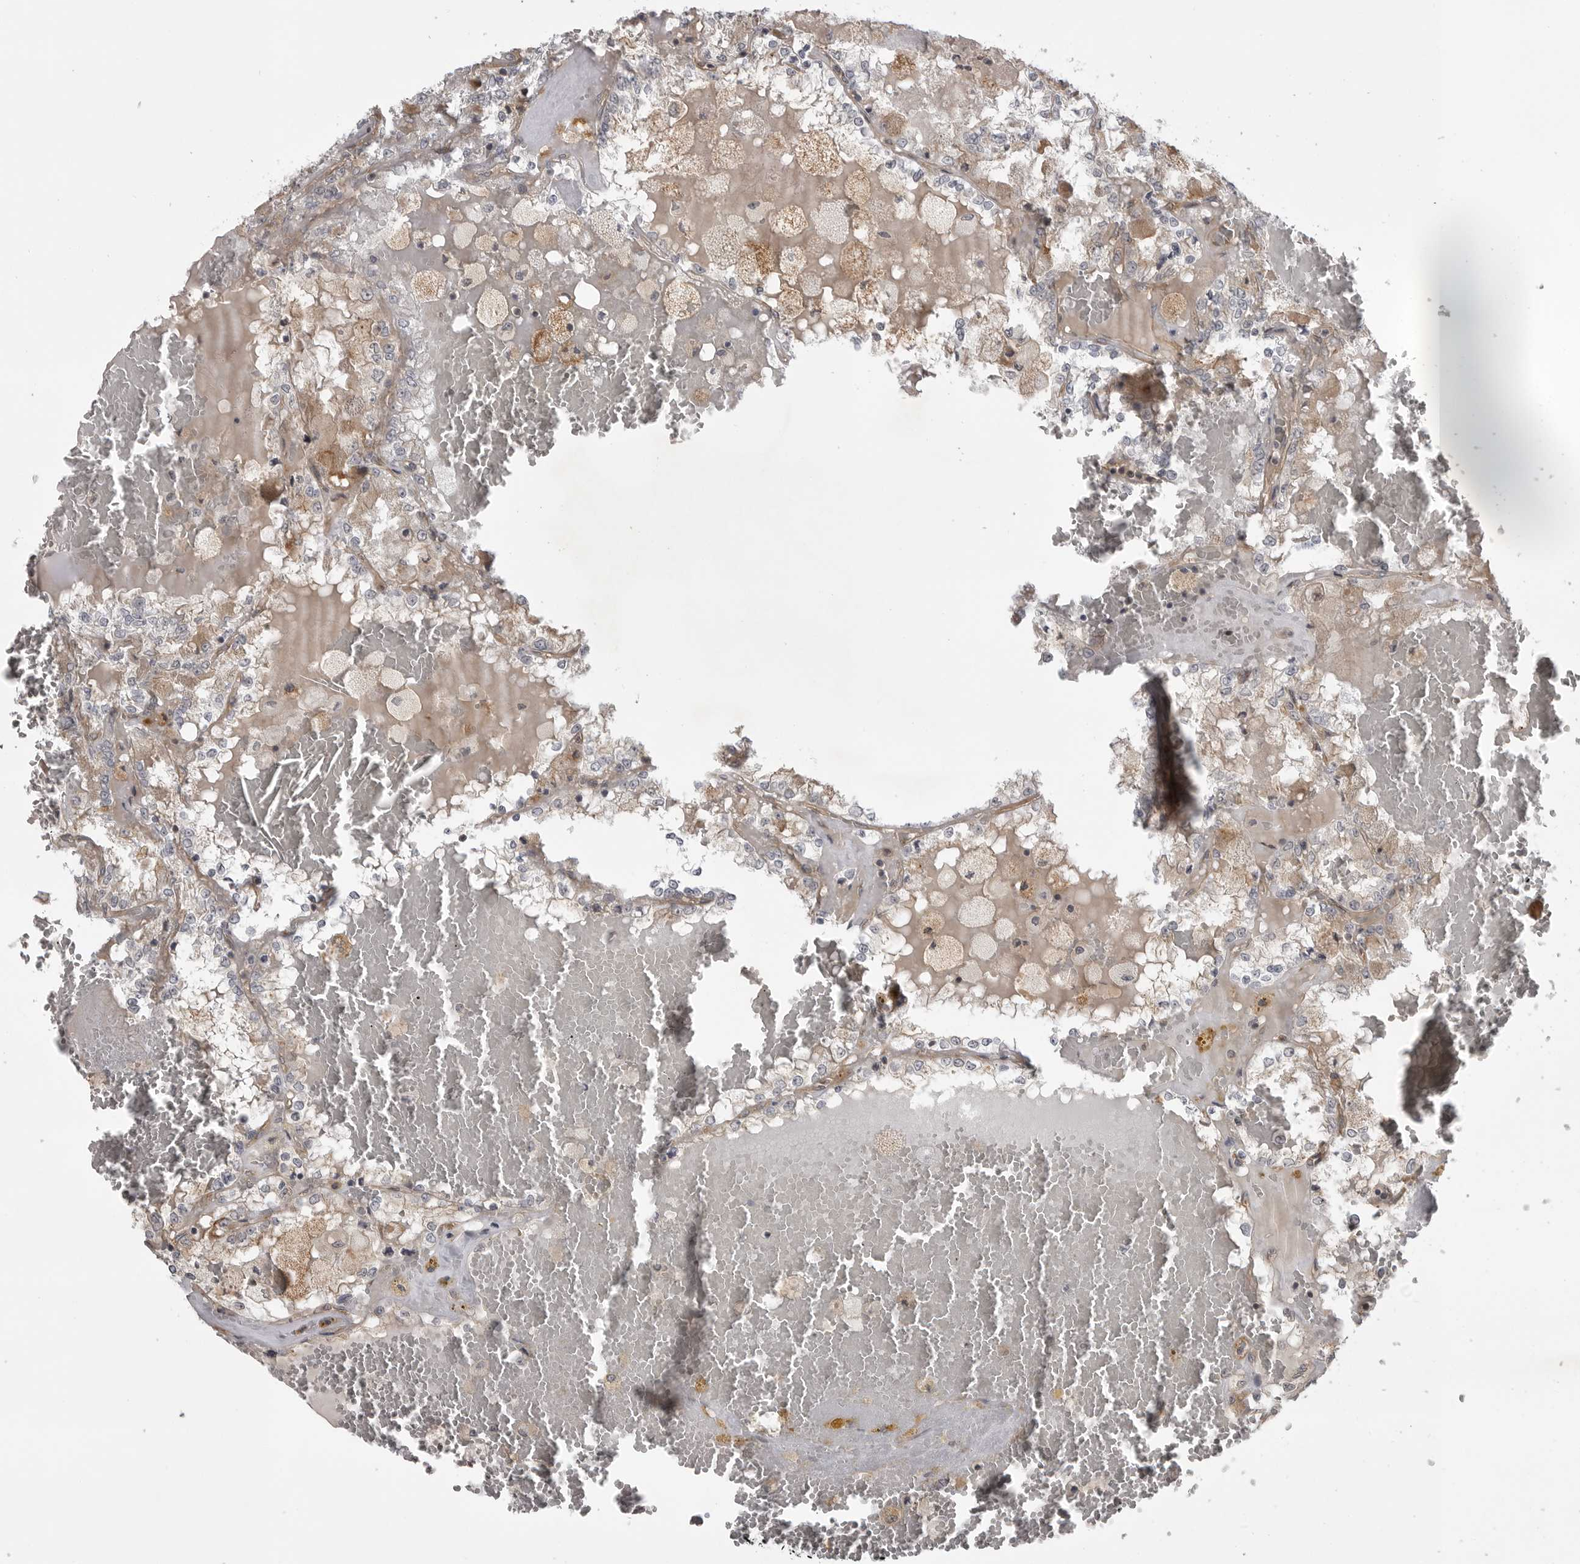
{"staining": {"intensity": "weak", "quantity": "25%-75%", "location": "cytoplasmic/membranous"}, "tissue": "renal cancer", "cell_type": "Tumor cells", "image_type": "cancer", "snomed": [{"axis": "morphology", "description": "Adenocarcinoma, NOS"}, {"axis": "topography", "description": "Kidney"}], "caption": "This is an image of IHC staining of adenocarcinoma (renal), which shows weak expression in the cytoplasmic/membranous of tumor cells.", "gene": "LRRC45", "patient": {"sex": "female", "age": 56}}